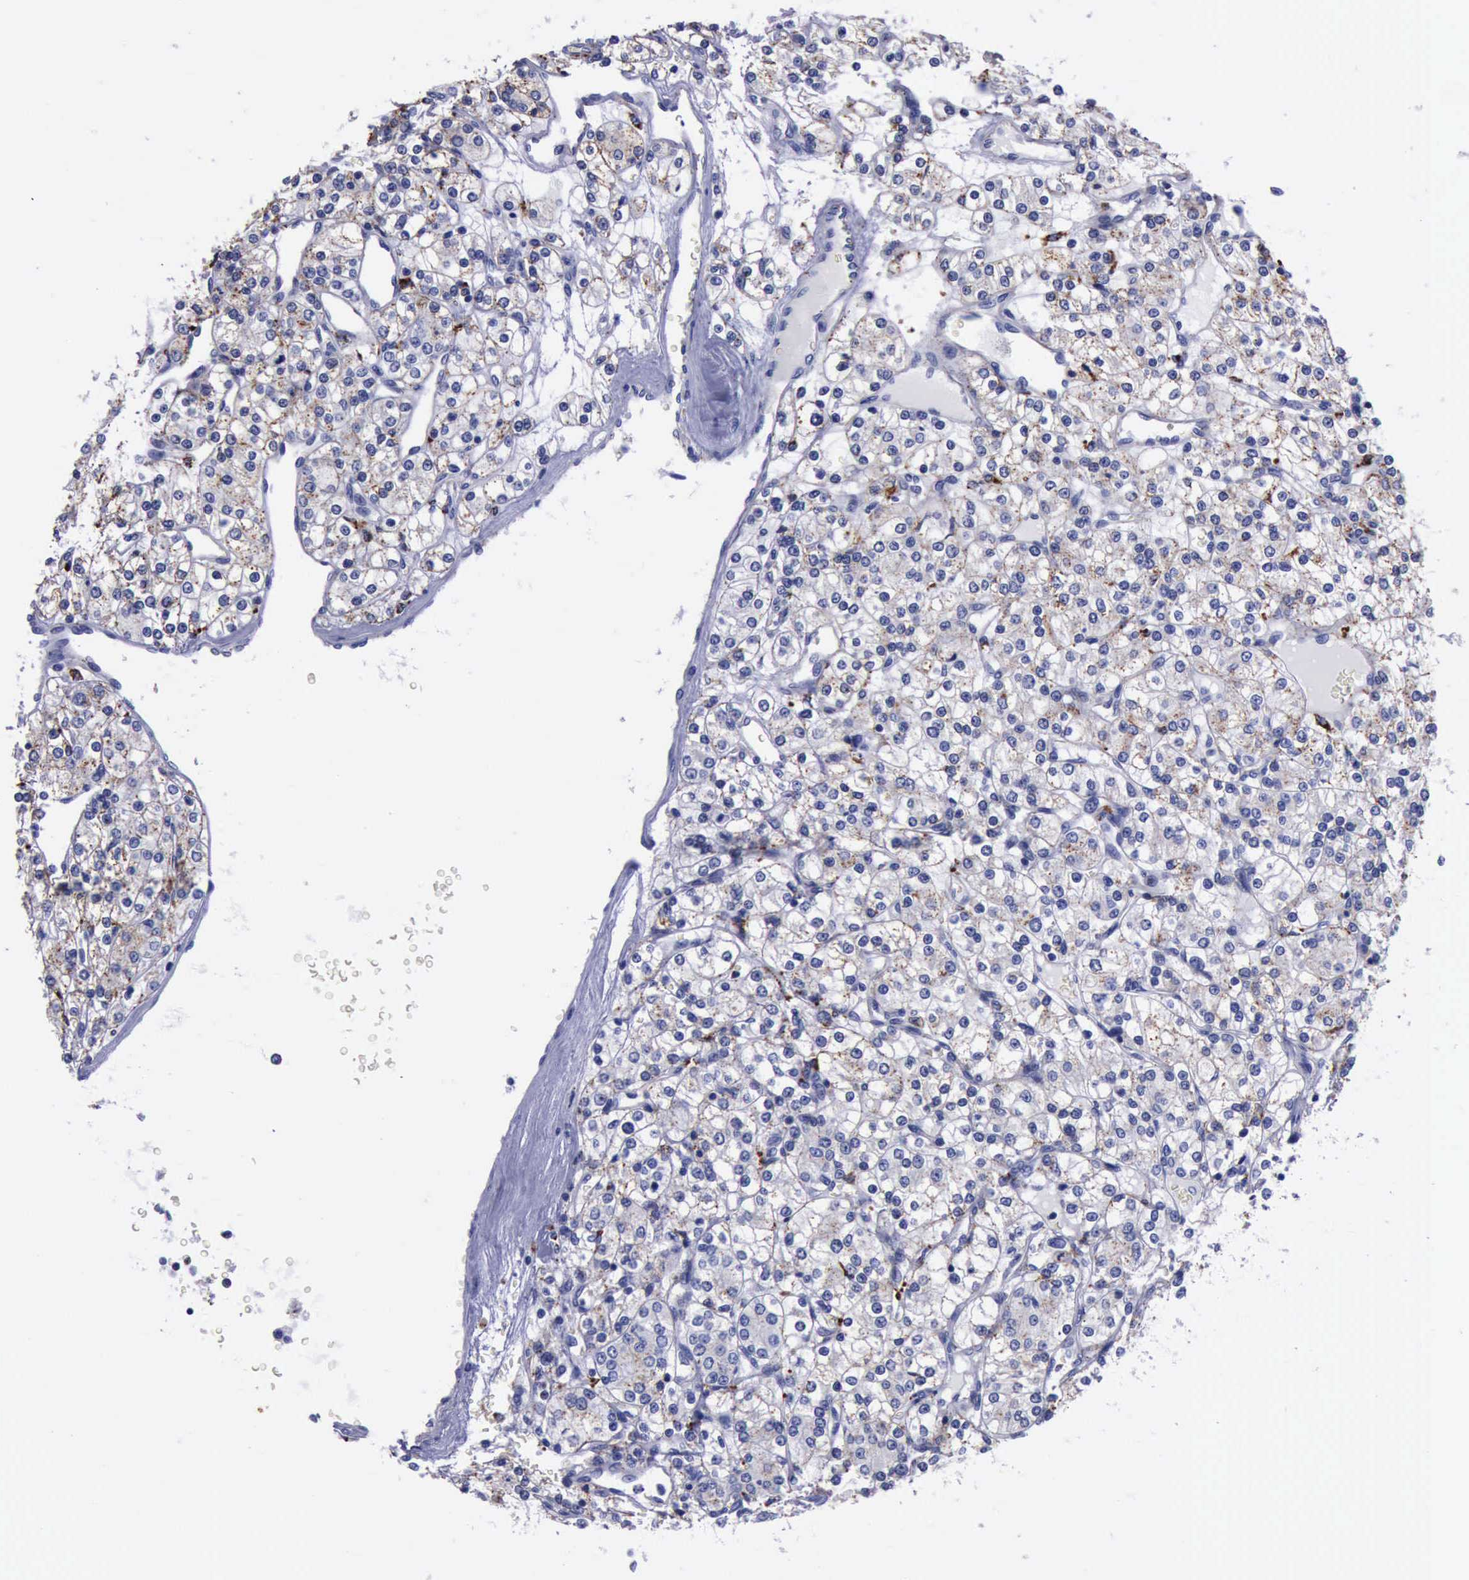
{"staining": {"intensity": "weak", "quantity": "25%-75%", "location": "cytoplasmic/membranous"}, "tissue": "renal cancer", "cell_type": "Tumor cells", "image_type": "cancer", "snomed": [{"axis": "morphology", "description": "Adenocarcinoma, NOS"}, {"axis": "topography", "description": "Kidney"}], "caption": "This image shows renal cancer (adenocarcinoma) stained with IHC to label a protein in brown. The cytoplasmic/membranous of tumor cells show weak positivity for the protein. Nuclei are counter-stained blue.", "gene": "CTSD", "patient": {"sex": "female", "age": 62}}